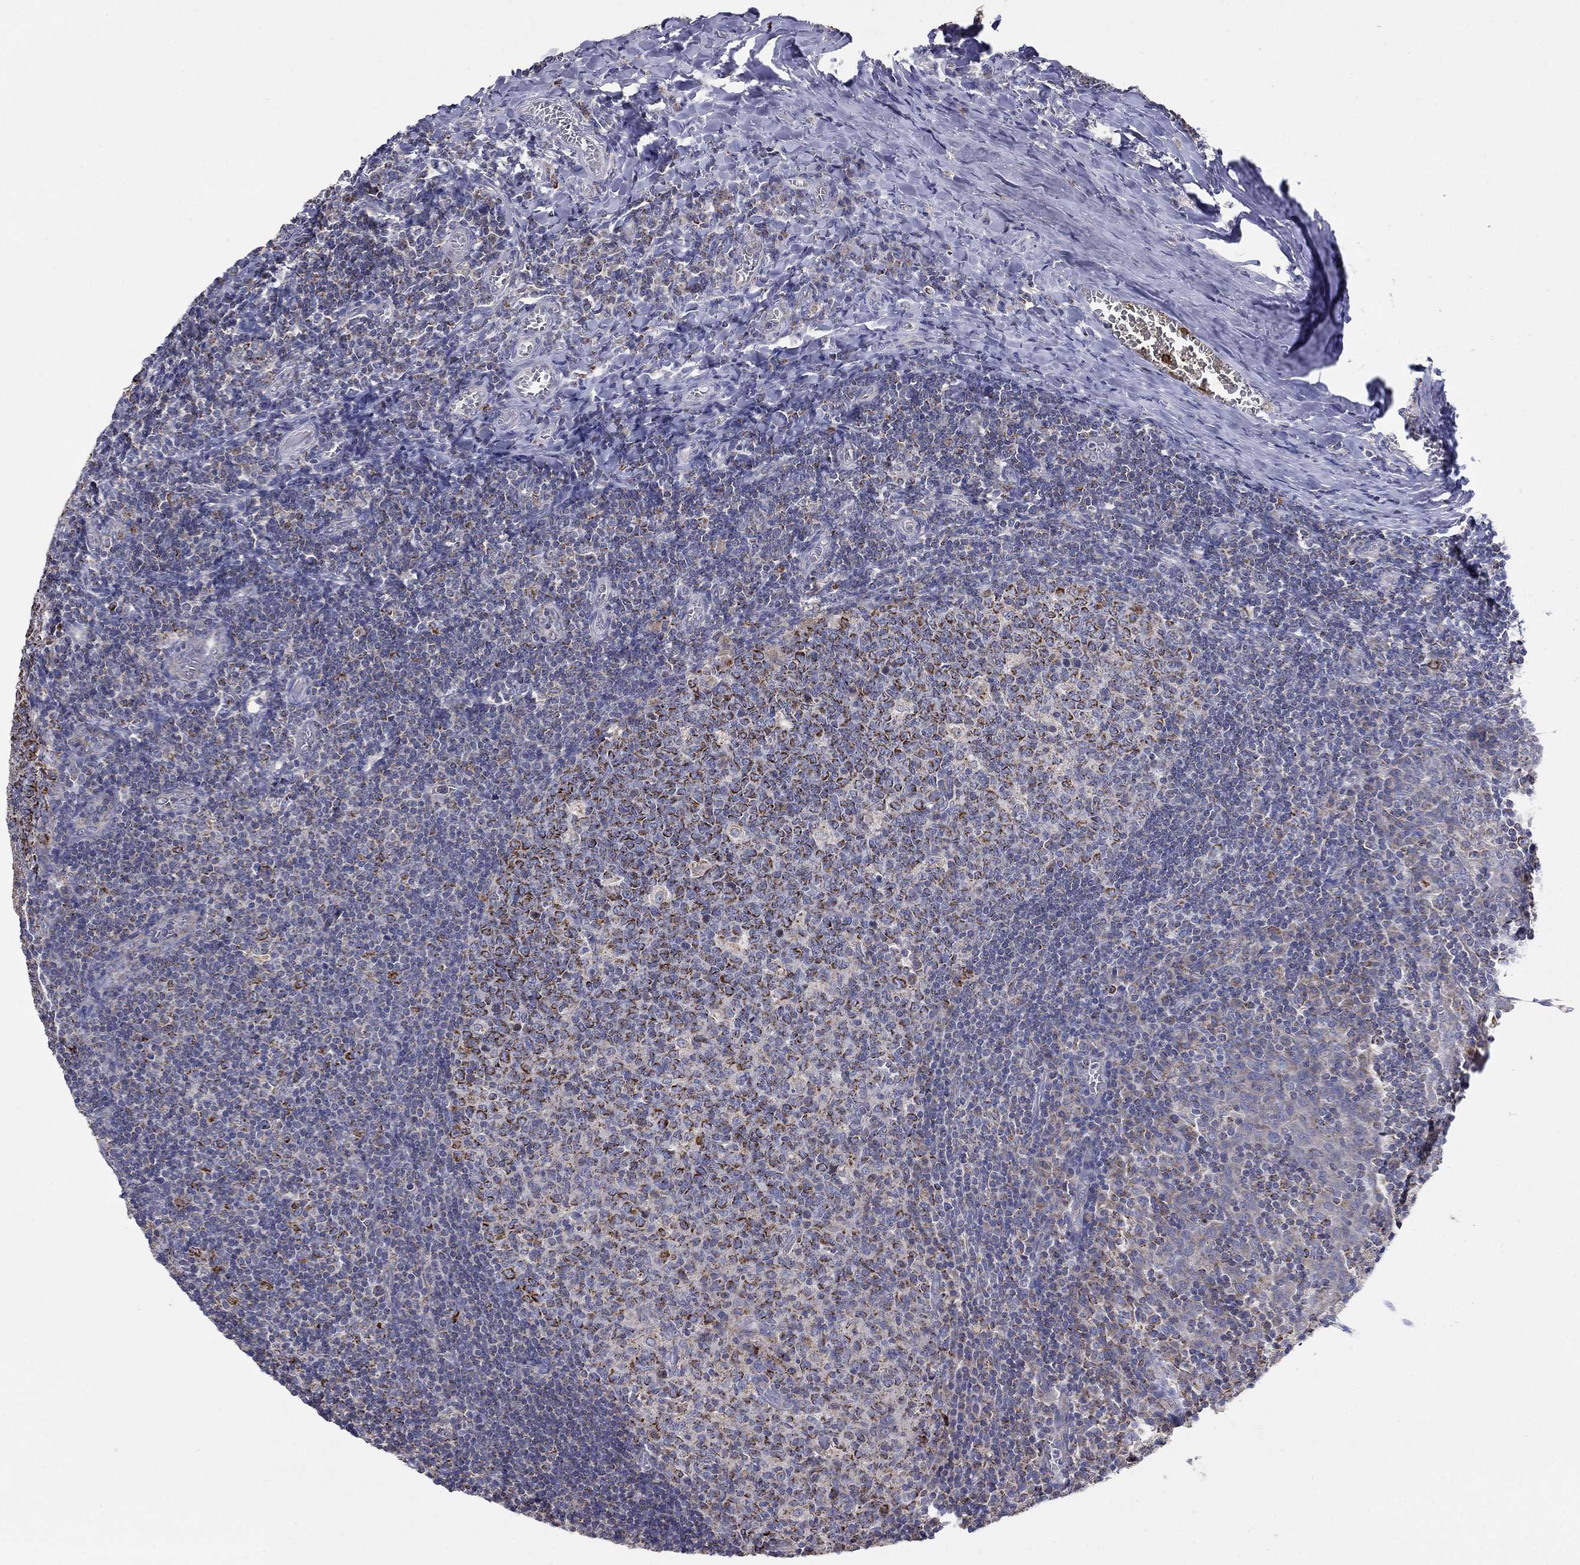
{"staining": {"intensity": "strong", "quantity": "25%-75%", "location": "cytoplasmic/membranous"}, "tissue": "tonsil", "cell_type": "Germinal center cells", "image_type": "normal", "snomed": [{"axis": "morphology", "description": "Normal tissue, NOS"}, {"axis": "topography", "description": "Tonsil"}], "caption": "A brown stain shows strong cytoplasmic/membranous expression of a protein in germinal center cells of unremarkable human tonsil.", "gene": "HPS5", "patient": {"sex": "female", "age": 13}}